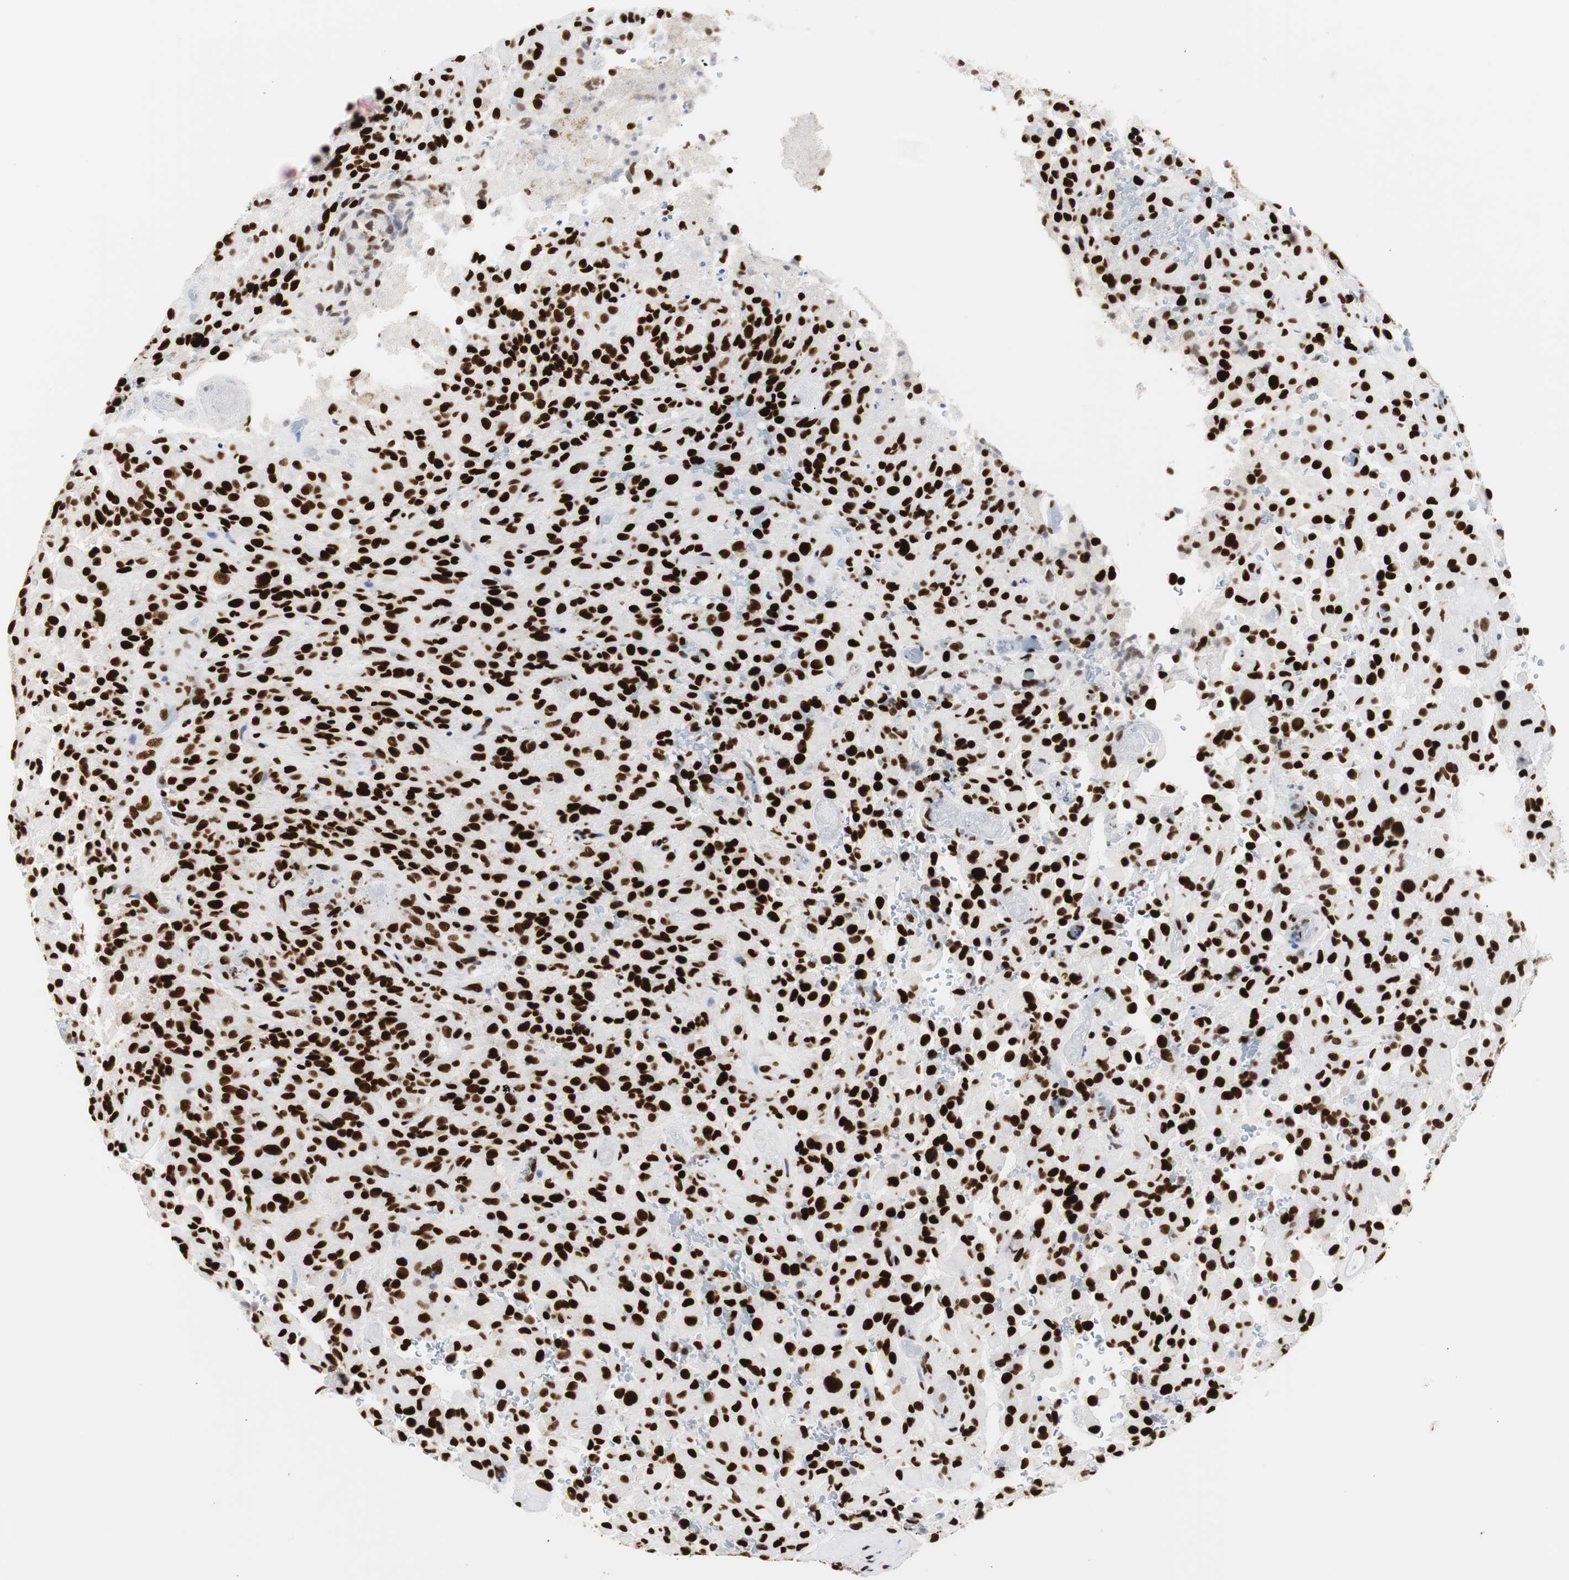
{"staining": {"intensity": "strong", "quantity": ">75%", "location": "nuclear"}, "tissue": "glioma", "cell_type": "Tumor cells", "image_type": "cancer", "snomed": [{"axis": "morphology", "description": "Glioma, malignant, High grade"}, {"axis": "topography", "description": "Brain"}], "caption": "A high-resolution micrograph shows immunohistochemistry (IHC) staining of high-grade glioma (malignant), which reveals strong nuclear positivity in about >75% of tumor cells.", "gene": "HNRNPH2", "patient": {"sex": "male", "age": 71}}